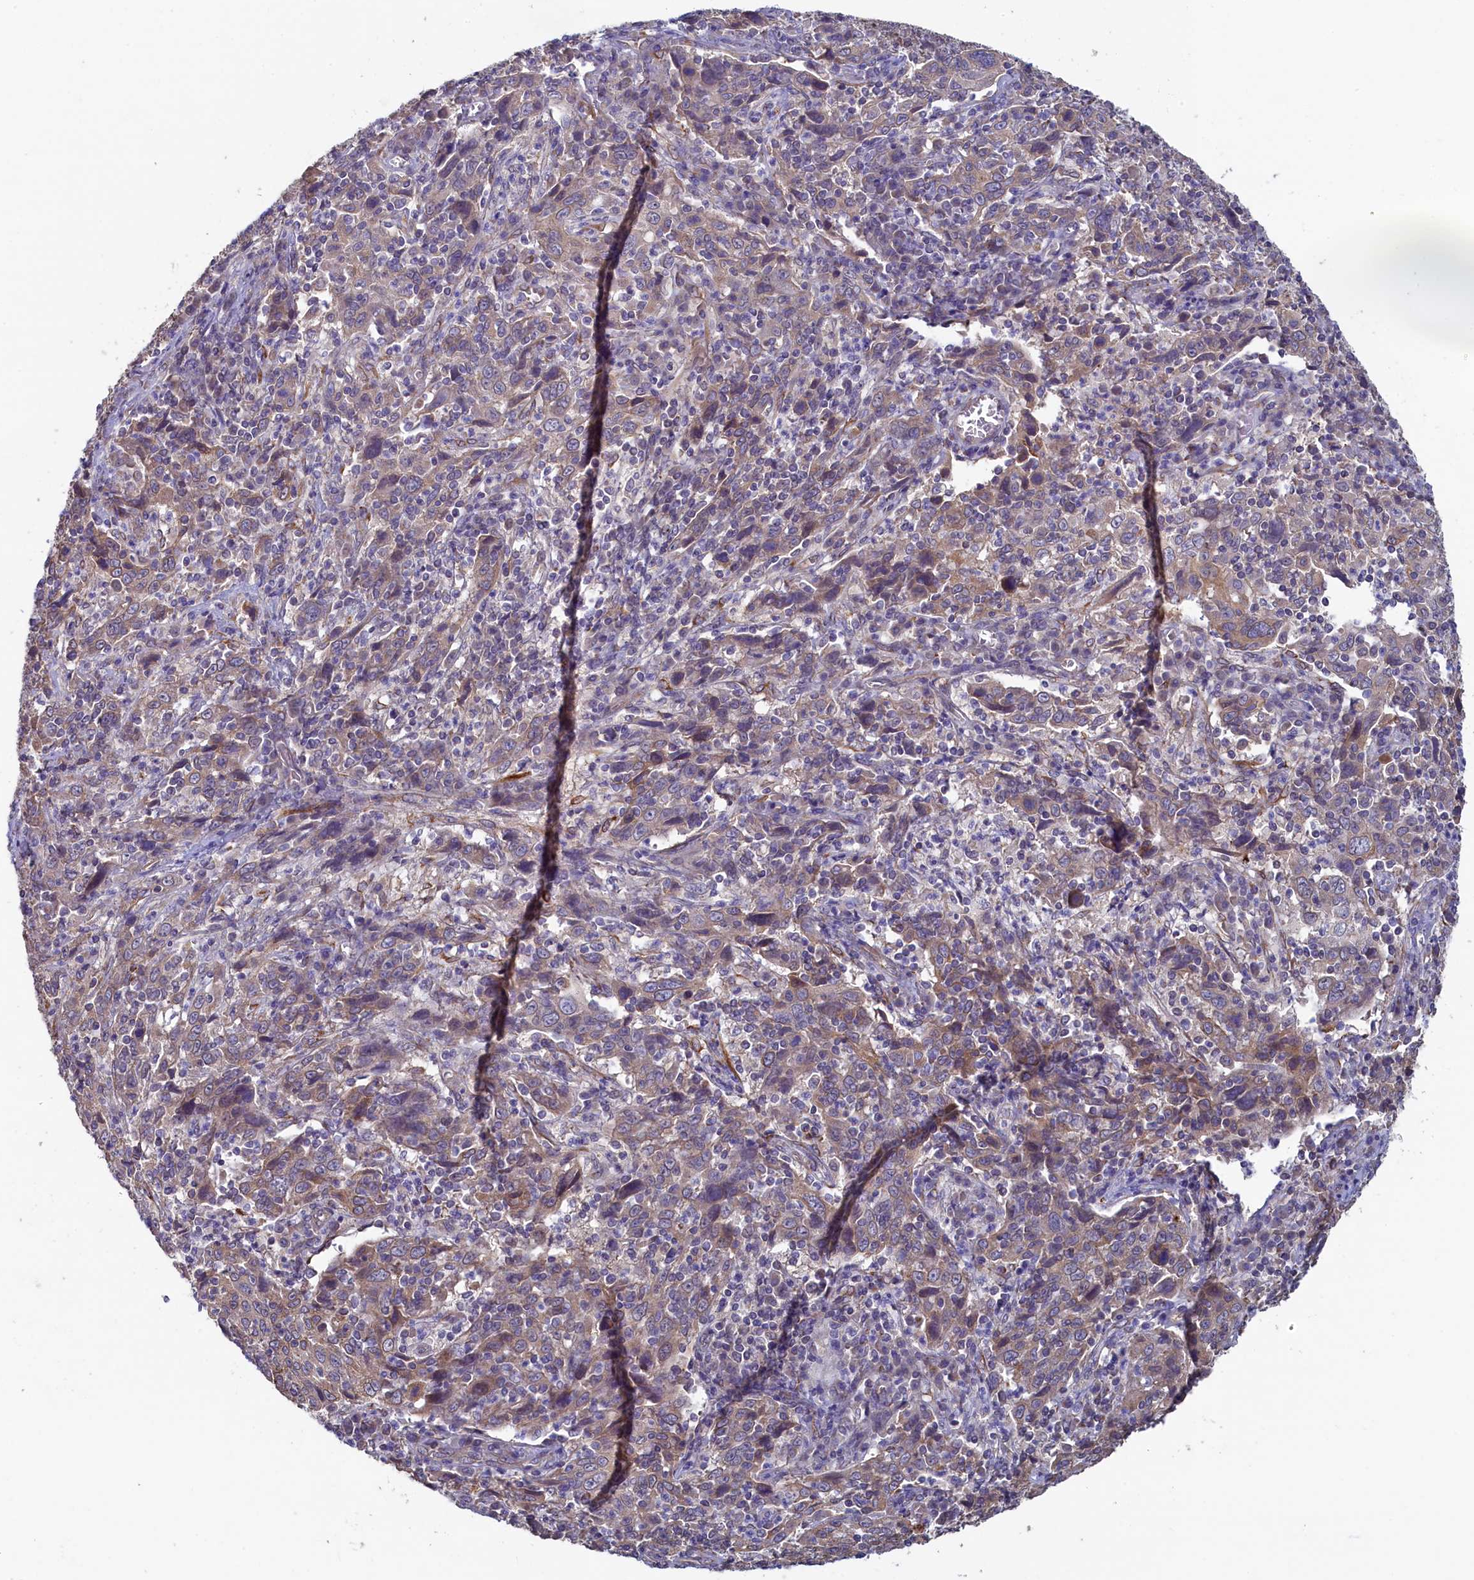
{"staining": {"intensity": "moderate", "quantity": "25%-75%", "location": "cytoplasmic/membranous"}, "tissue": "cervical cancer", "cell_type": "Tumor cells", "image_type": "cancer", "snomed": [{"axis": "morphology", "description": "Squamous cell carcinoma, NOS"}, {"axis": "topography", "description": "Cervix"}], "caption": "Protein positivity by immunohistochemistry (IHC) displays moderate cytoplasmic/membranous staining in about 25%-75% of tumor cells in cervical cancer (squamous cell carcinoma).", "gene": "SPATA2L", "patient": {"sex": "female", "age": 46}}